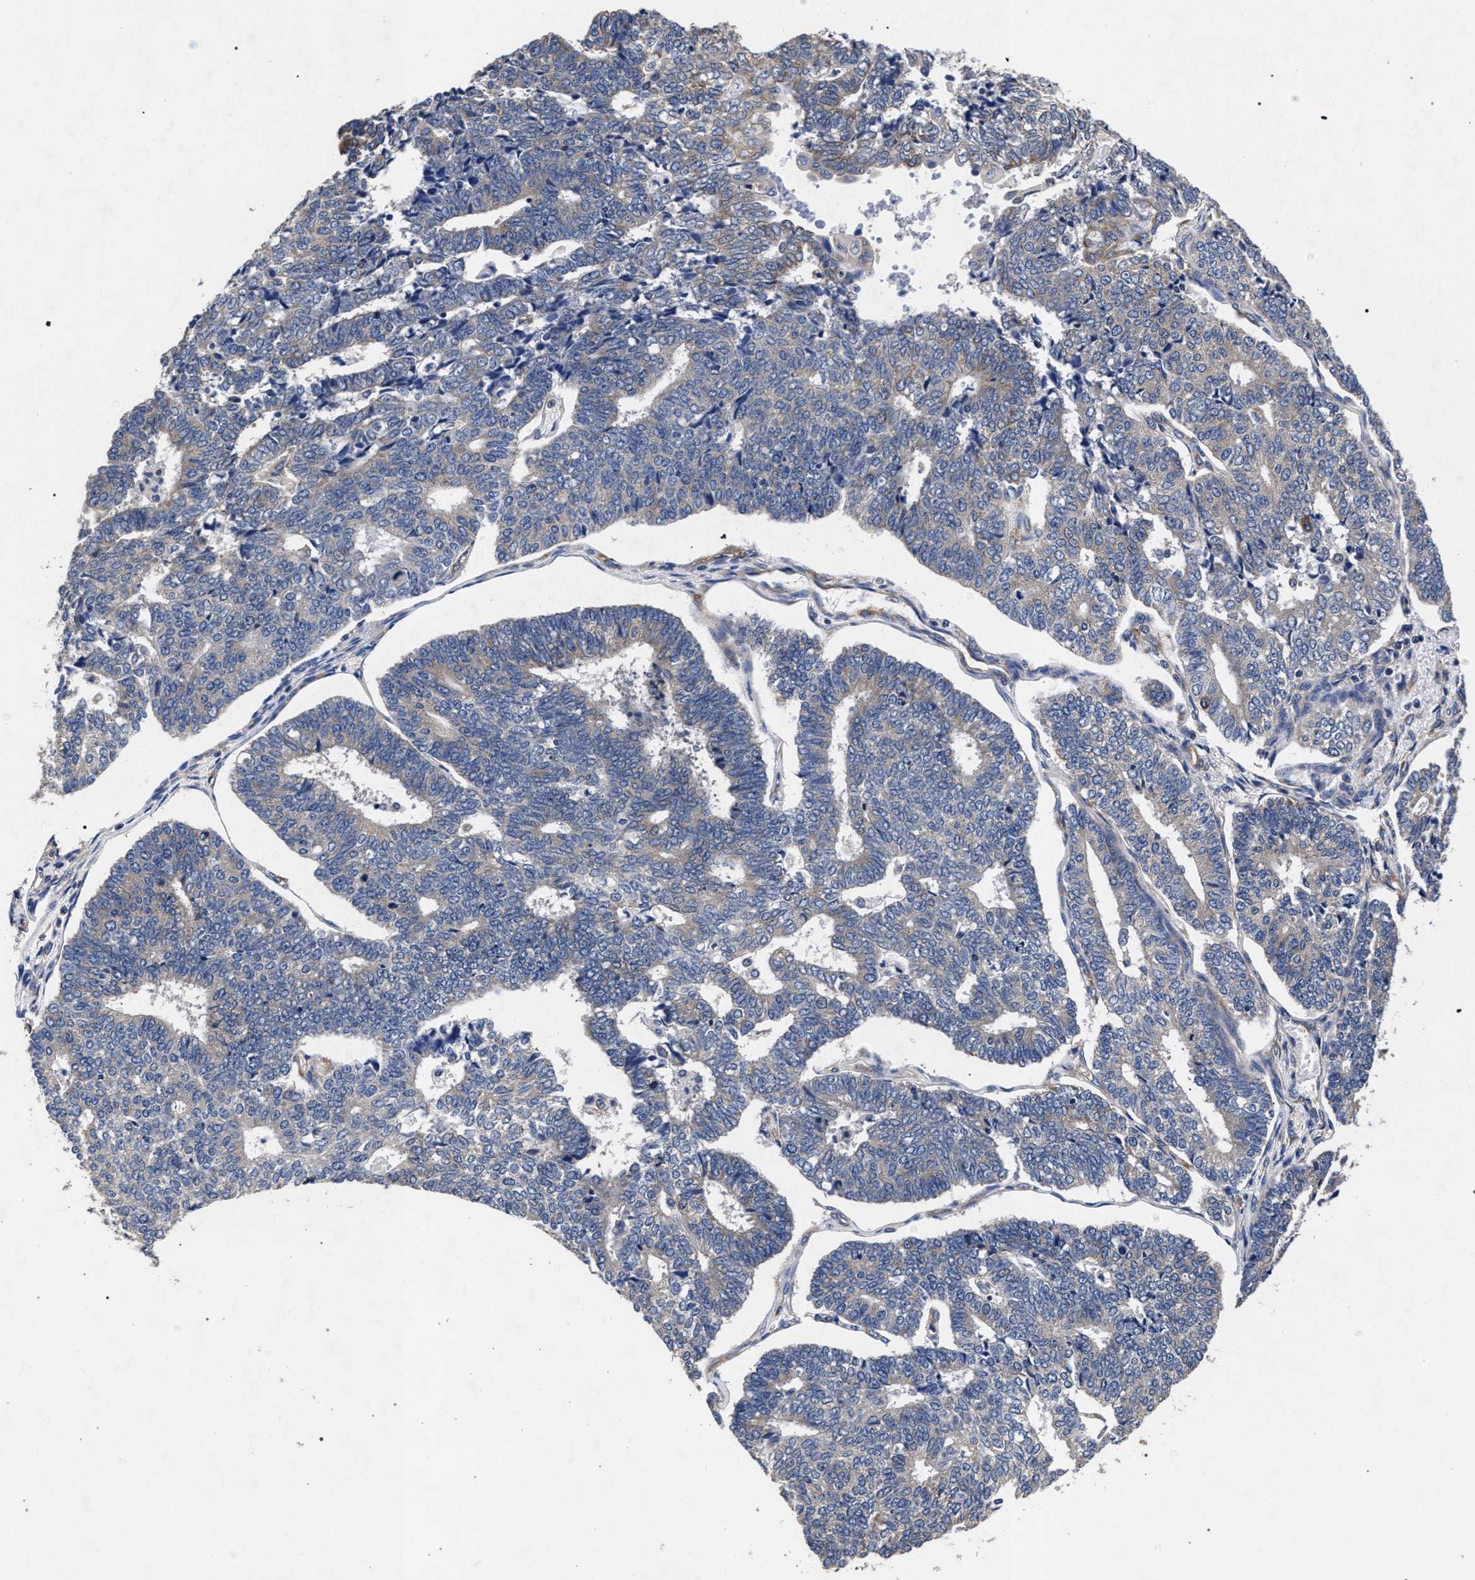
{"staining": {"intensity": "weak", "quantity": "25%-75%", "location": "cytoplasmic/membranous"}, "tissue": "endometrial cancer", "cell_type": "Tumor cells", "image_type": "cancer", "snomed": [{"axis": "morphology", "description": "Adenocarcinoma, NOS"}, {"axis": "topography", "description": "Endometrium"}], "caption": "The histopathology image displays immunohistochemical staining of adenocarcinoma (endometrial). There is weak cytoplasmic/membranous expression is appreciated in about 25%-75% of tumor cells.", "gene": "CFAP95", "patient": {"sex": "female", "age": 70}}